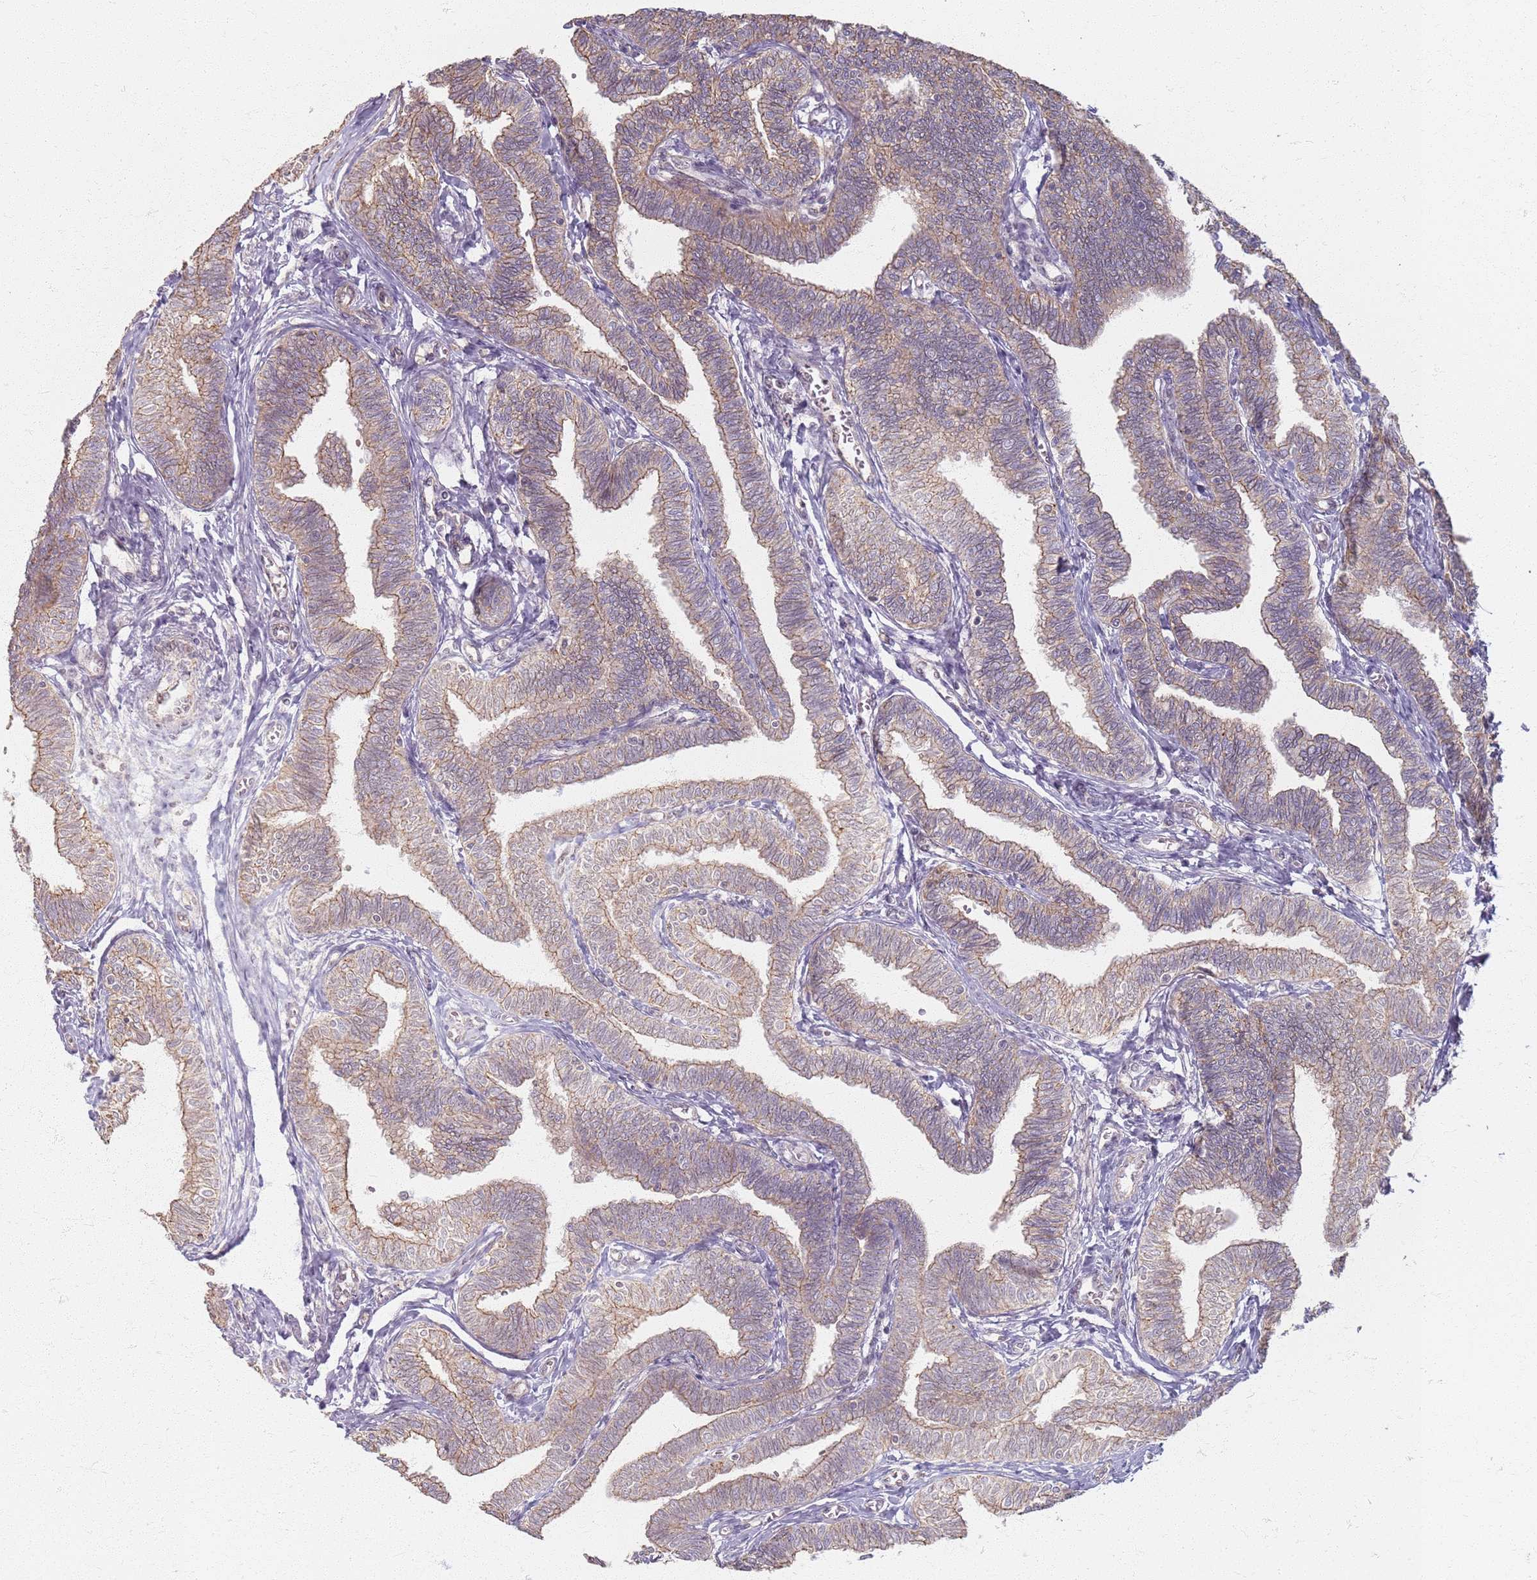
{"staining": {"intensity": "weak", "quantity": ">75%", "location": "cytoplasmic/membranous"}, "tissue": "fallopian tube", "cell_type": "Glandular cells", "image_type": "normal", "snomed": [{"axis": "morphology", "description": "Normal tissue, NOS"}, {"axis": "topography", "description": "Fallopian tube"}, {"axis": "topography", "description": "Ovary"}], "caption": "Protein expression analysis of benign human fallopian tube reveals weak cytoplasmic/membranous staining in about >75% of glandular cells. (DAB (3,3'-diaminobenzidine) IHC, brown staining for protein, blue staining for nuclei).", "gene": "KCNA5", "patient": {"sex": "female", "age": 23}}